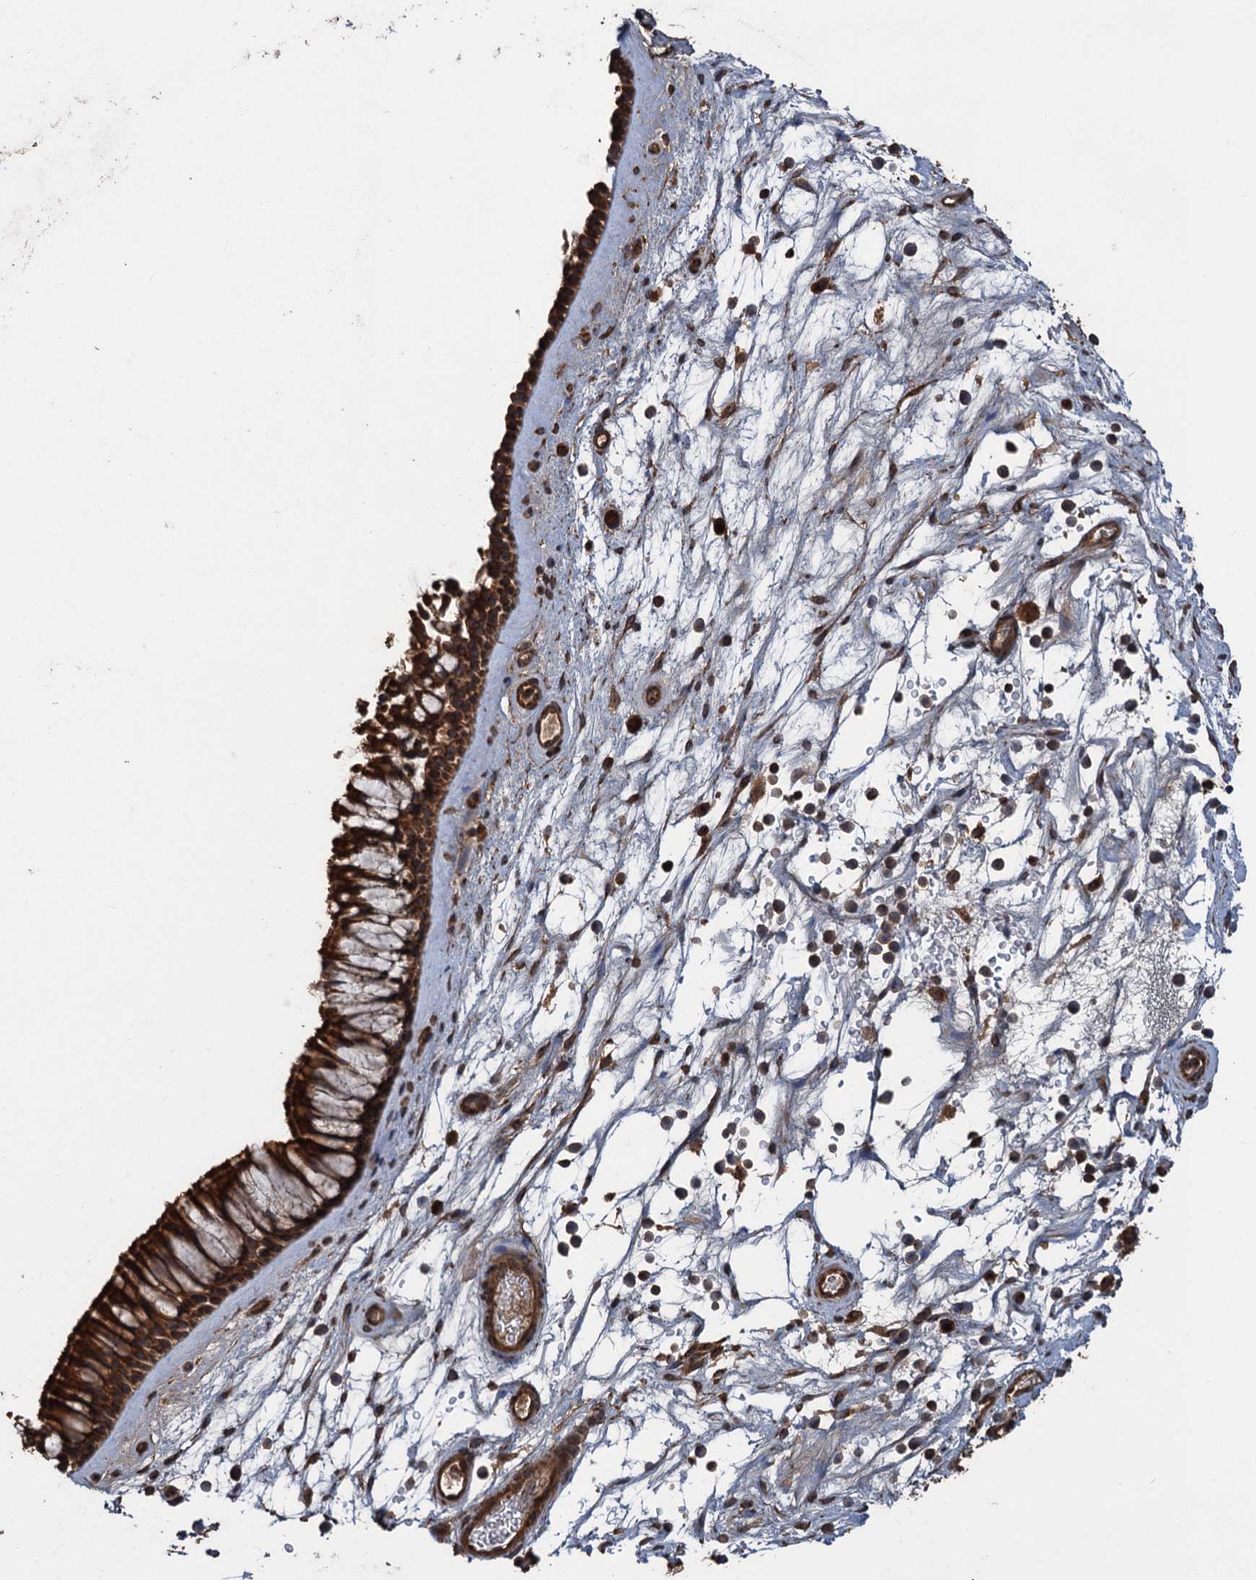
{"staining": {"intensity": "strong", "quantity": ">75%", "location": "cytoplasmic/membranous"}, "tissue": "nasopharynx", "cell_type": "Respiratory epithelial cells", "image_type": "normal", "snomed": [{"axis": "morphology", "description": "Normal tissue, NOS"}, {"axis": "topography", "description": "Nasopharynx"}], "caption": "Strong cytoplasmic/membranous expression for a protein is seen in approximately >75% of respiratory epithelial cells of unremarkable nasopharynx using IHC.", "gene": "GLE1", "patient": {"sex": "male", "age": 64}}